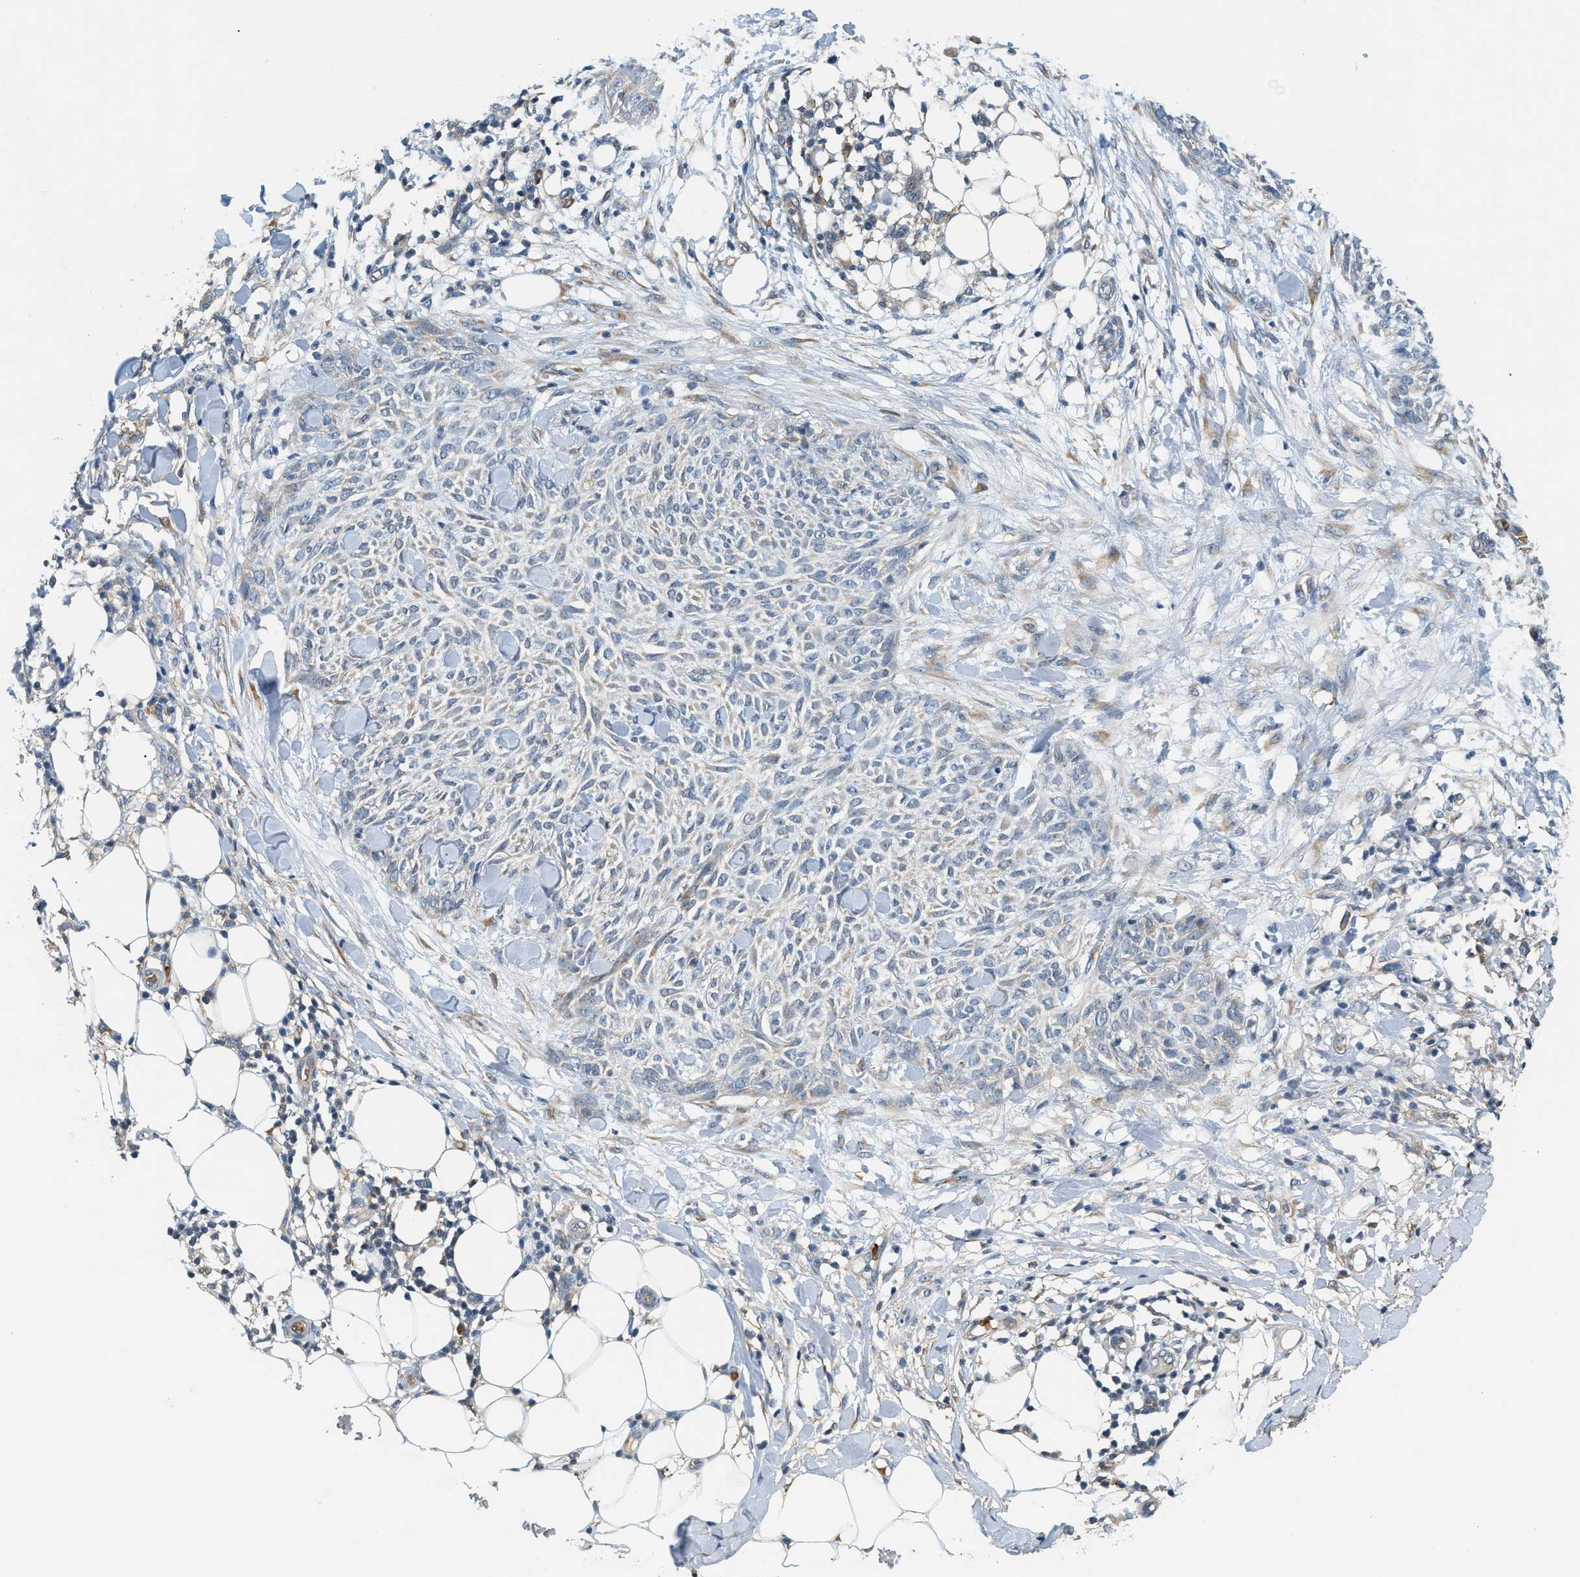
{"staining": {"intensity": "negative", "quantity": "none", "location": "none"}, "tissue": "skin cancer", "cell_type": "Tumor cells", "image_type": "cancer", "snomed": [{"axis": "morphology", "description": "Basal cell carcinoma"}, {"axis": "topography", "description": "Skin"}], "caption": "Tumor cells are negative for protein expression in human basal cell carcinoma (skin).", "gene": "CYTH2", "patient": {"sex": "female", "age": 84}}